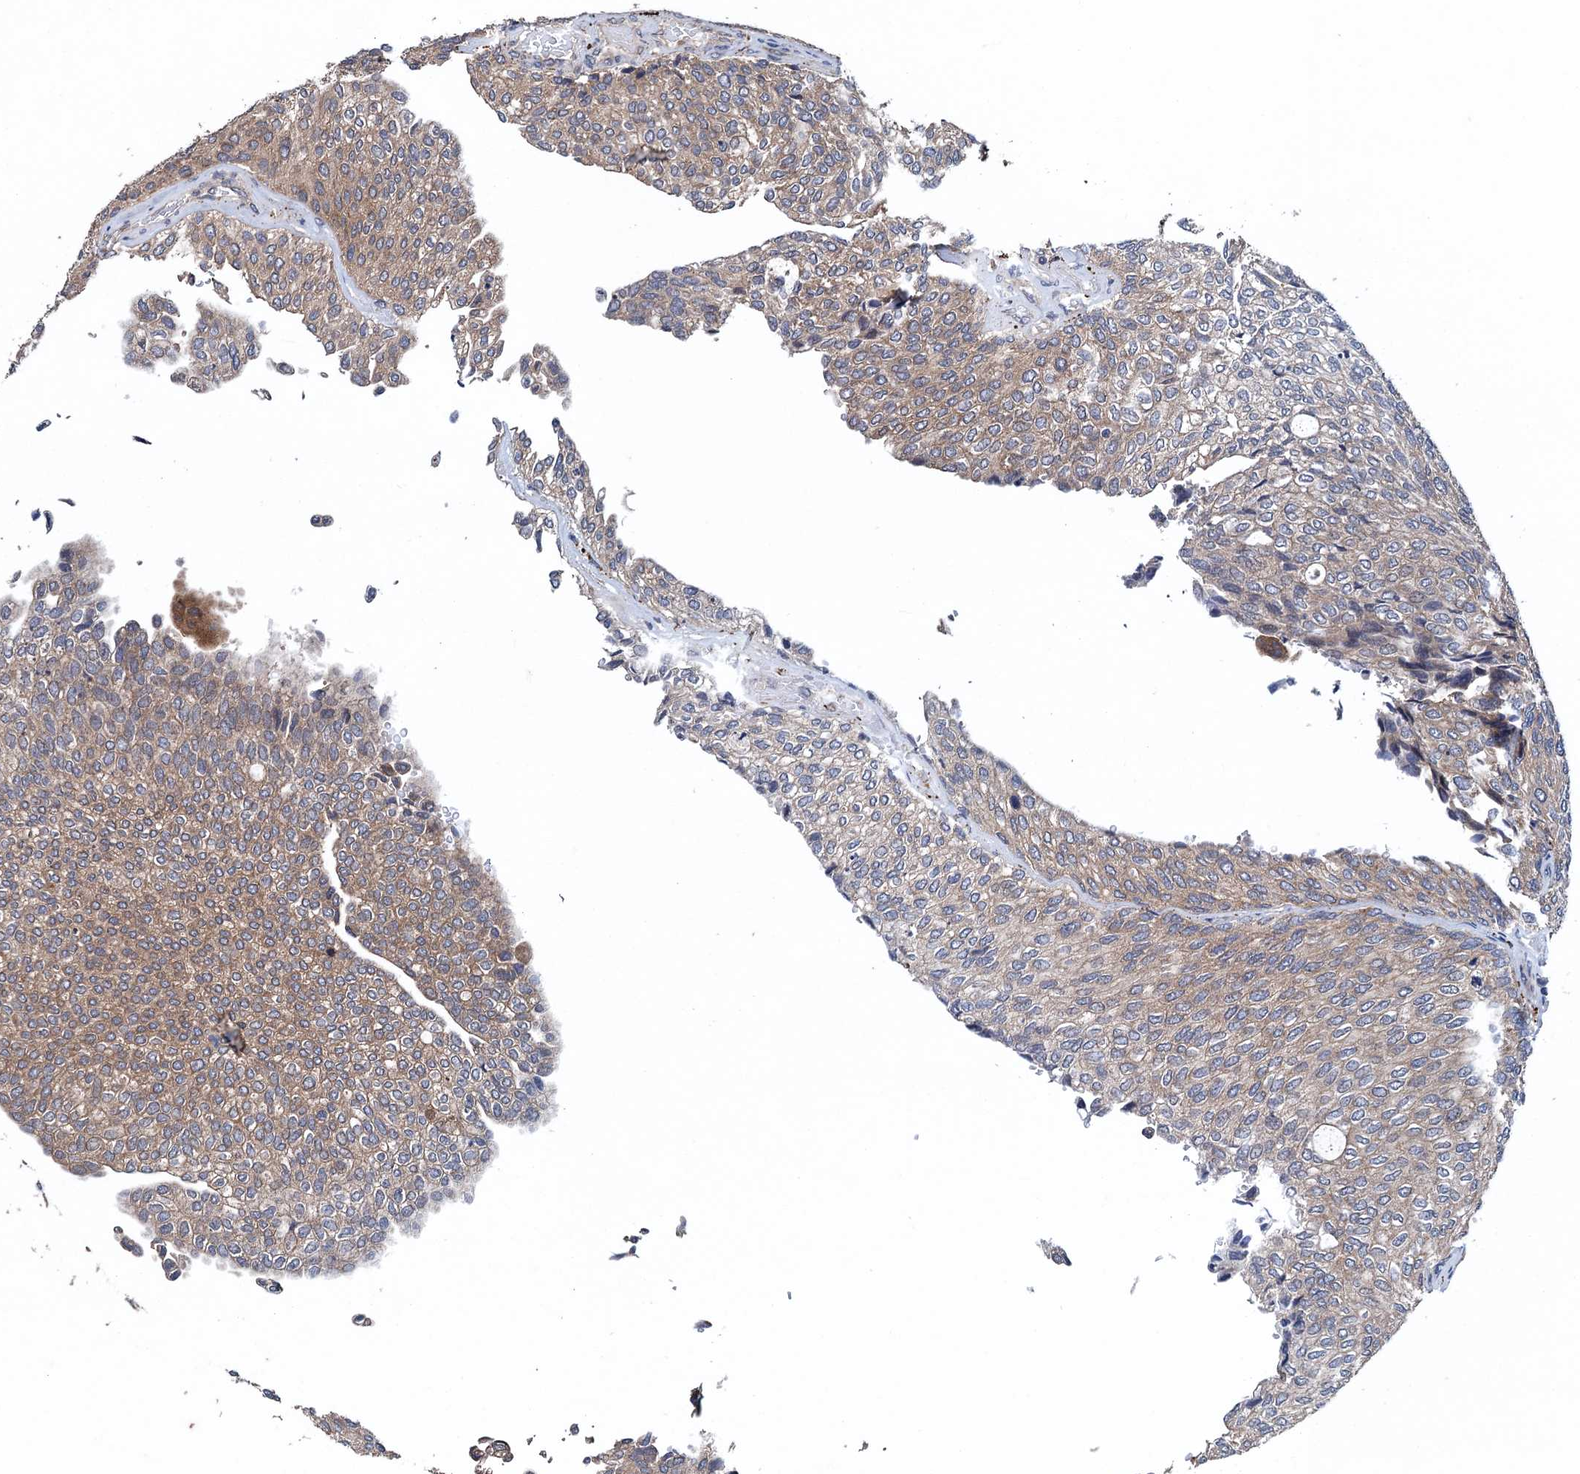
{"staining": {"intensity": "weak", "quantity": ">75%", "location": "cytoplasmic/membranous"}, "tissue": "urothelial cancer", "cell_type": "Tumor cells", "image_type": "cancer", "snomed": [{"axis": "morphology", "description": "Urothelial carcinoma, Low grade"}, {"axis": "topography", "description": "Urinary bladder"}], "caption": "Protein expression analysis of urothelial cancer reveals weak cytoplasmic/membranous expression in approximately >75% of tumor cells. The staining was performed using DAB (3,3'-diaminobenzidine) to visualize the protein expression in brown, while the nuclei were stained in blue with hematoxylin (Magnification: 20x).", "gene": "BLTP3B", "patient": {"sex": "female", "age": 79}}